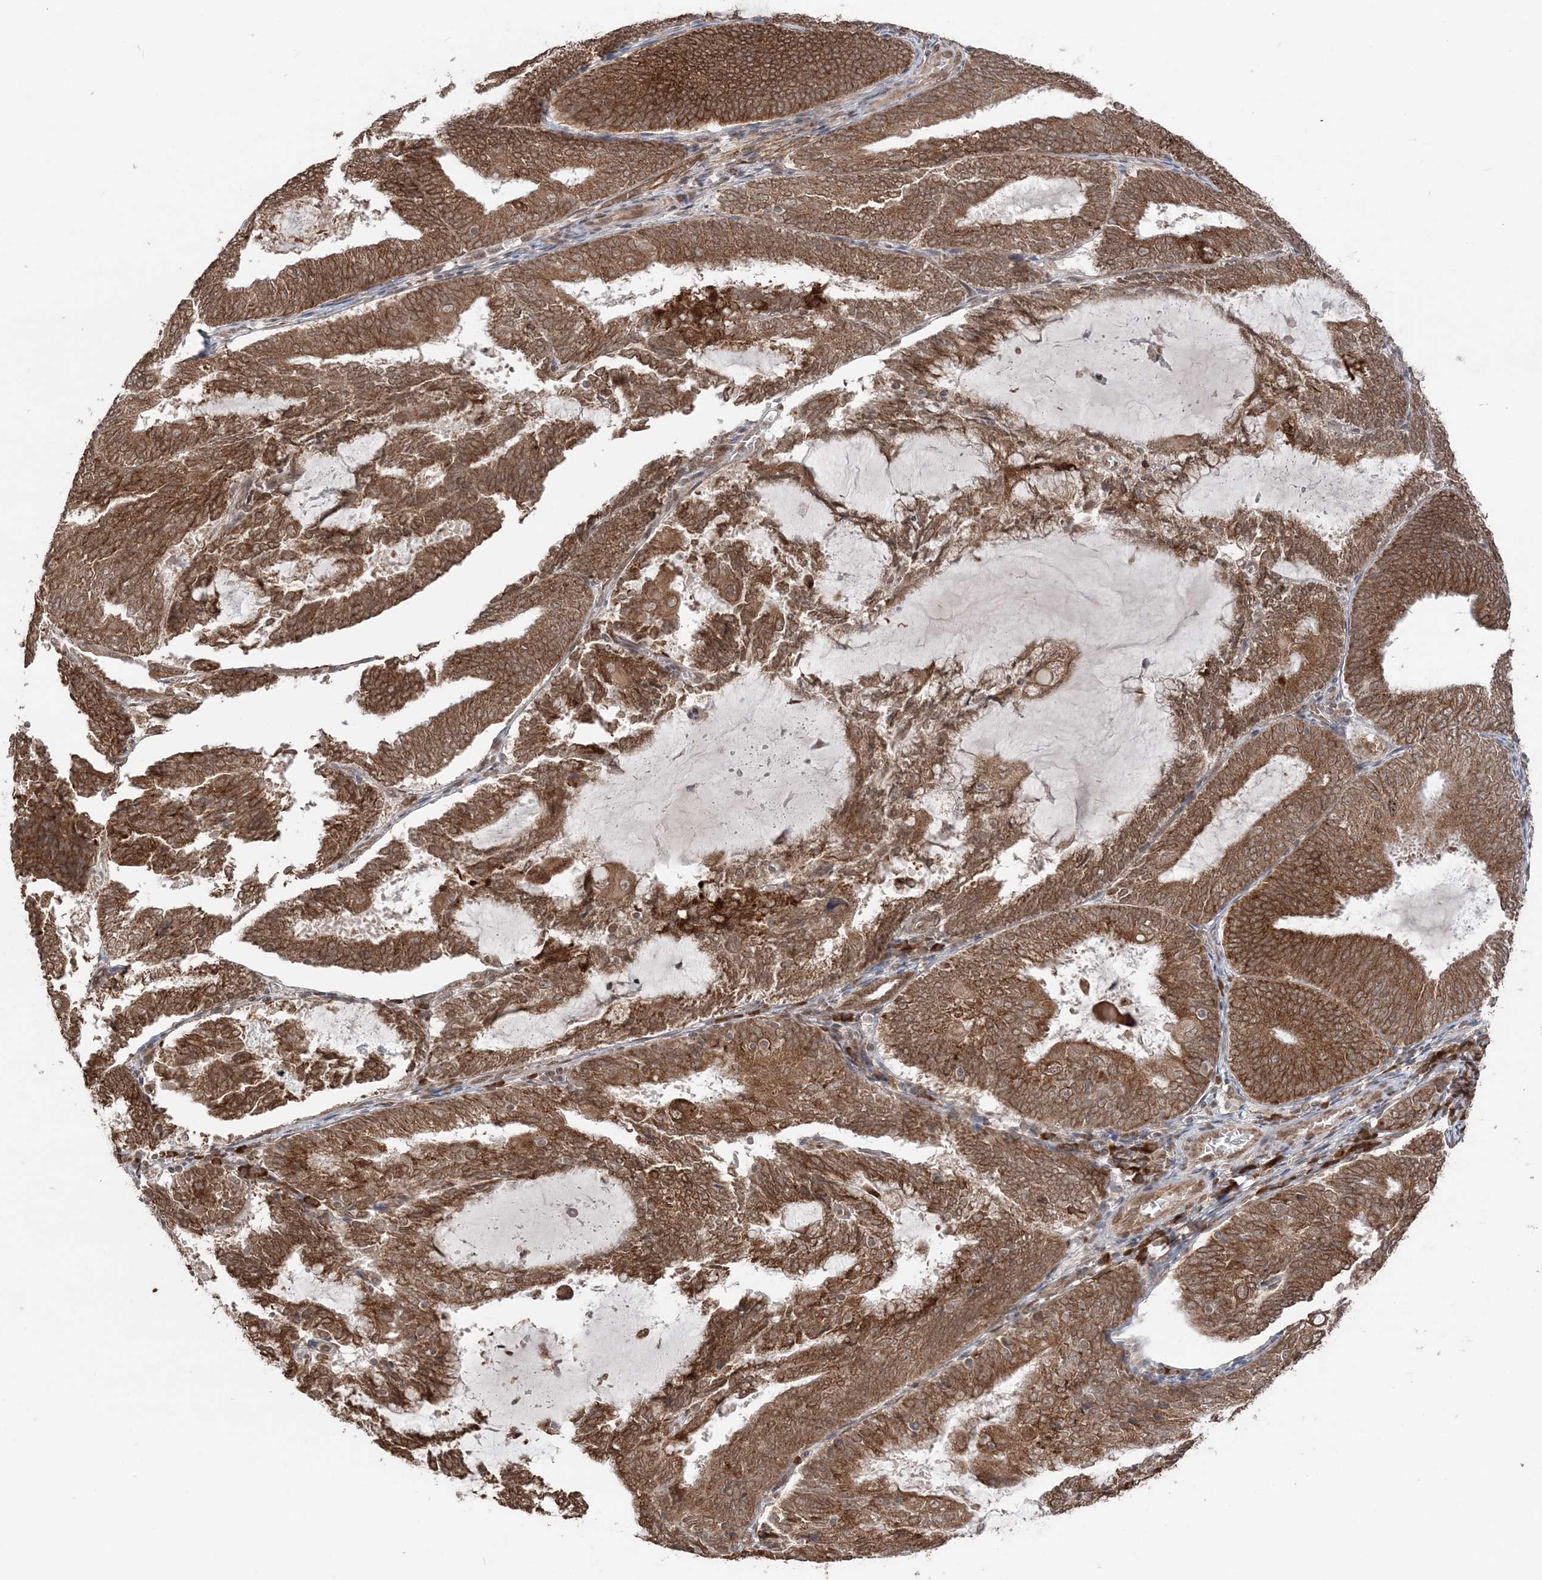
{"staining": {"intensity": "strong", "quantity": ">75%", "location": "cytoplasmic/membranous"}, "tissue": "endometrial cancer", "cell_type": "Tumor cells", "image_type": "cancer", "snomed": [{"axis": "morphology", "description": "Adenocarcinoma, NOS"}, {"axis": "topography", "description": "Endometrium"}], "caption": "Immunohistochemistry (DAB) staining of human endometrial cancer (adenocarcinoma) demonstrates strong cytoplasmic/membranous protein staining in about >75% of tumor cells. (IHC, brightfield microscopy, high magnification).", "gene": "TMED10", "patient": {"sex": "female", "age": 81}}